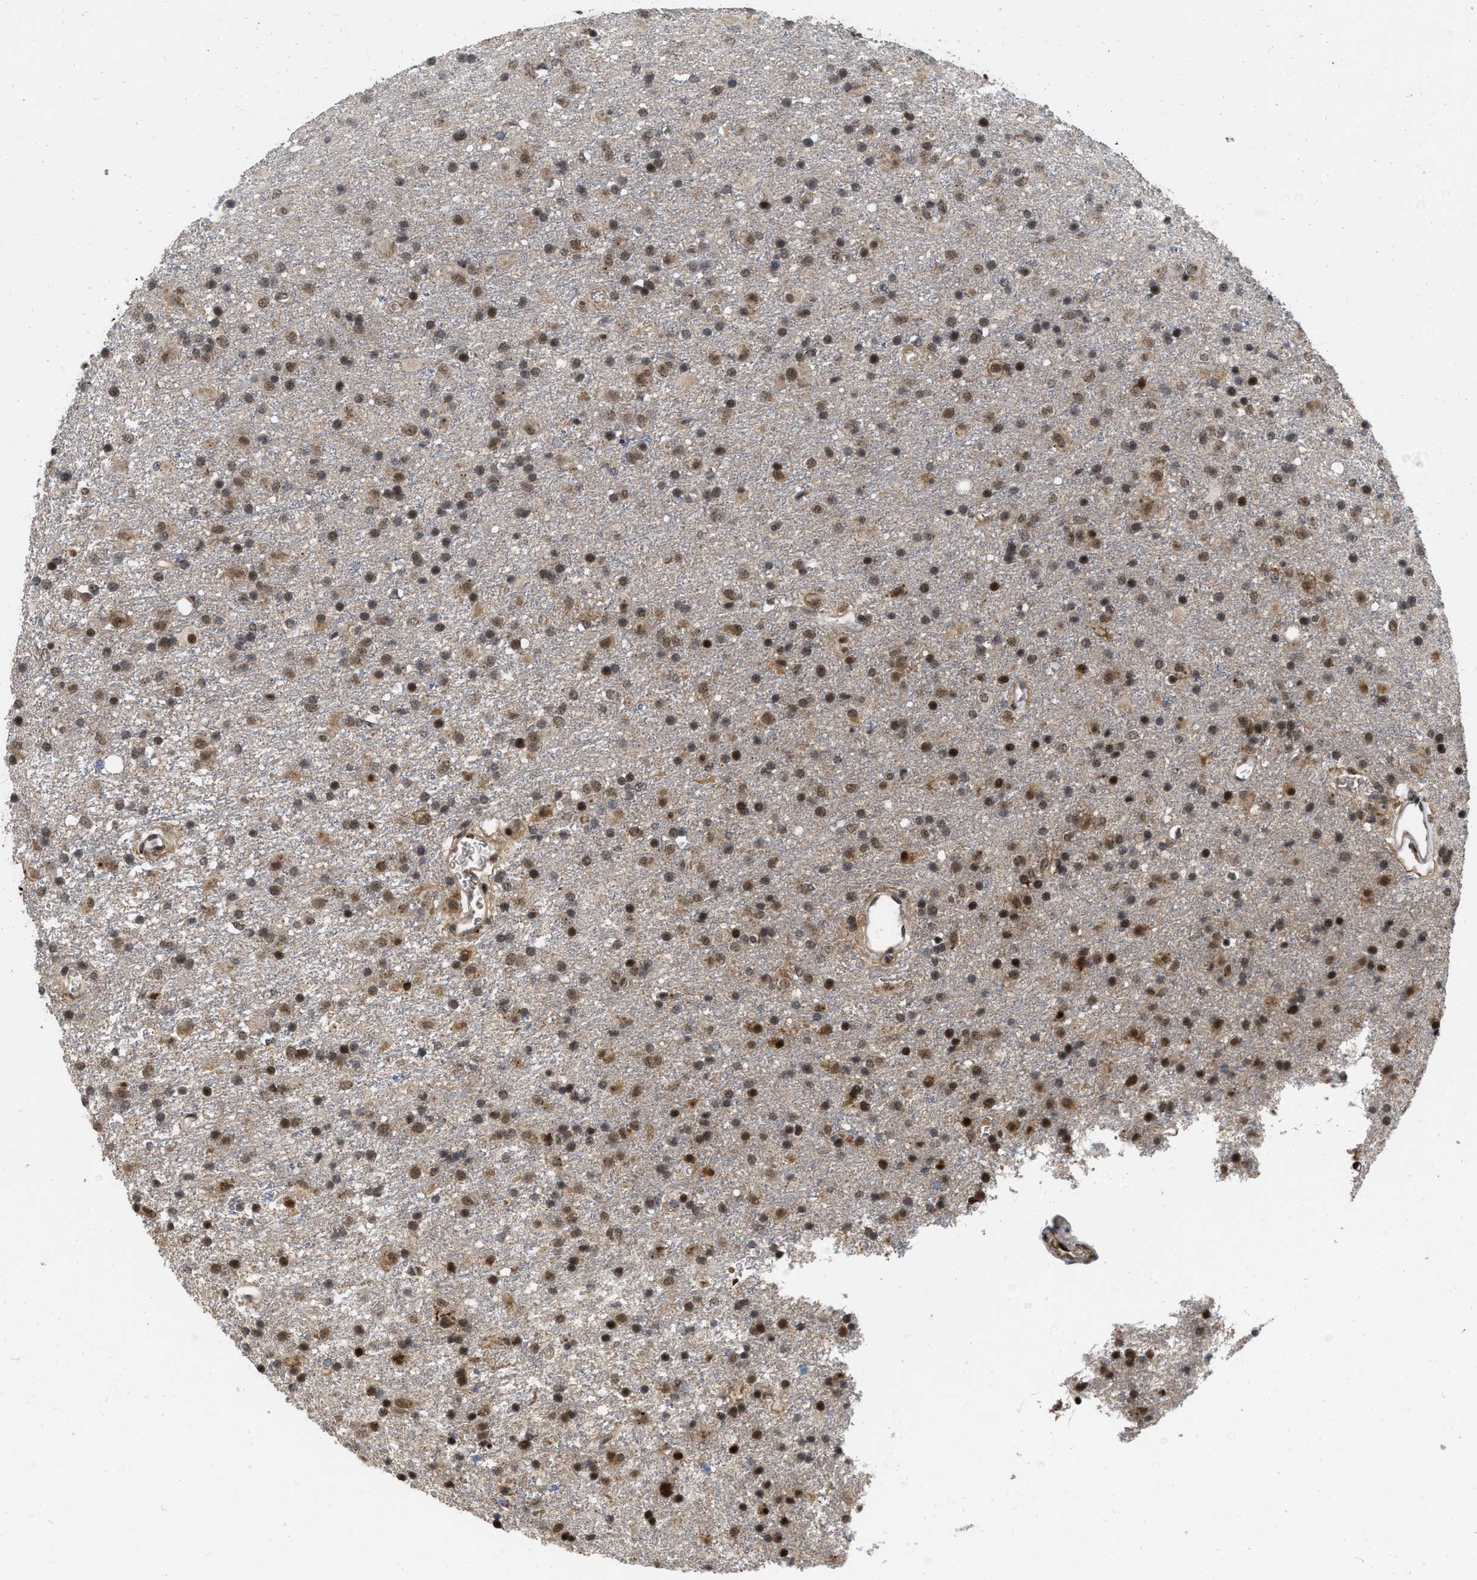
{"staining": {"intensity": "strong", "quantity": ">75%", "location": "nuclear"}, "tissue": "glioma", "cell_type": "Tumor cells", "image_type": "cancer", "snomed": [{"axis": "morphology", "description": "Glioma, malignant, Low grade"}, {"axis": "topography", "description": "Brain"}], "caption": "Immunohistochemical staining of glioma reveals strong nuclear protein staining in approximately >75% of tumor cells. Immunohistochemistry stains the protein of interest in brown and the nuclei are stained blue.", "gene": "ANKRD11", "patient": {"sex": "male", "age": 65}}